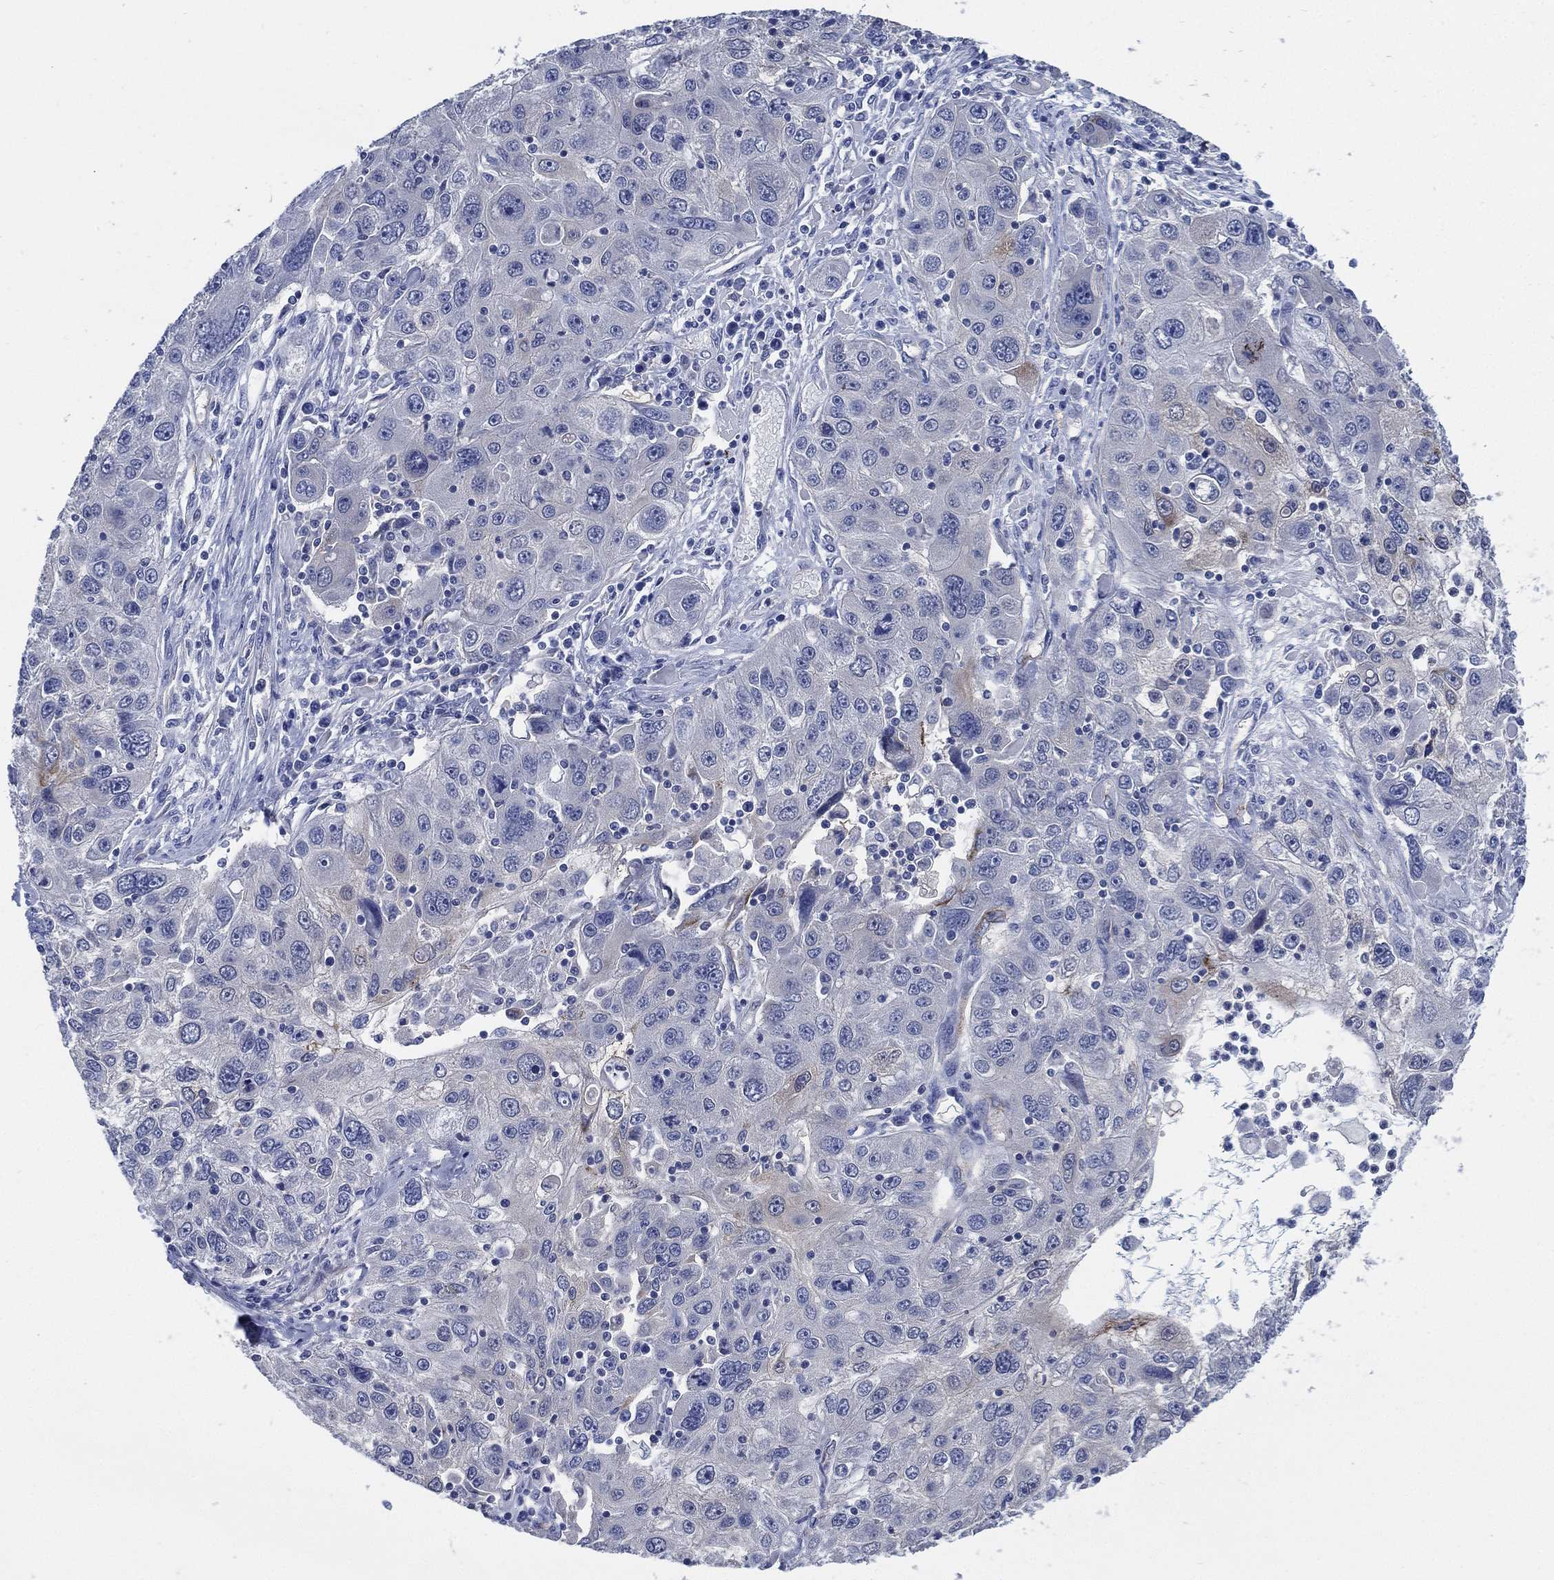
{"staining": {"intensity": "negative", "quantity": "none", "location": "none"}, "tissue": "stomach cancer", "cell_type": "Tumor cells", "image_type": "cancer", "snomed": [{"axis": "morphology", "description": "Adenocarcinoma, NOS"}, {"axis": "topography", "description": "Stomach"}], "caption": "Immunohistochemistry (IHC) micrograph of adenocarcinoma (stomach) stained for a protein (brown), which shows no staining in tumor cells. Brightfield microscopy of immunohistochemistry stained with DAB (brown) and hematoxylin (blue), captured at high magnification.", "gene": "C5orf46", "patient": {"sex": "male", "age": 56}}